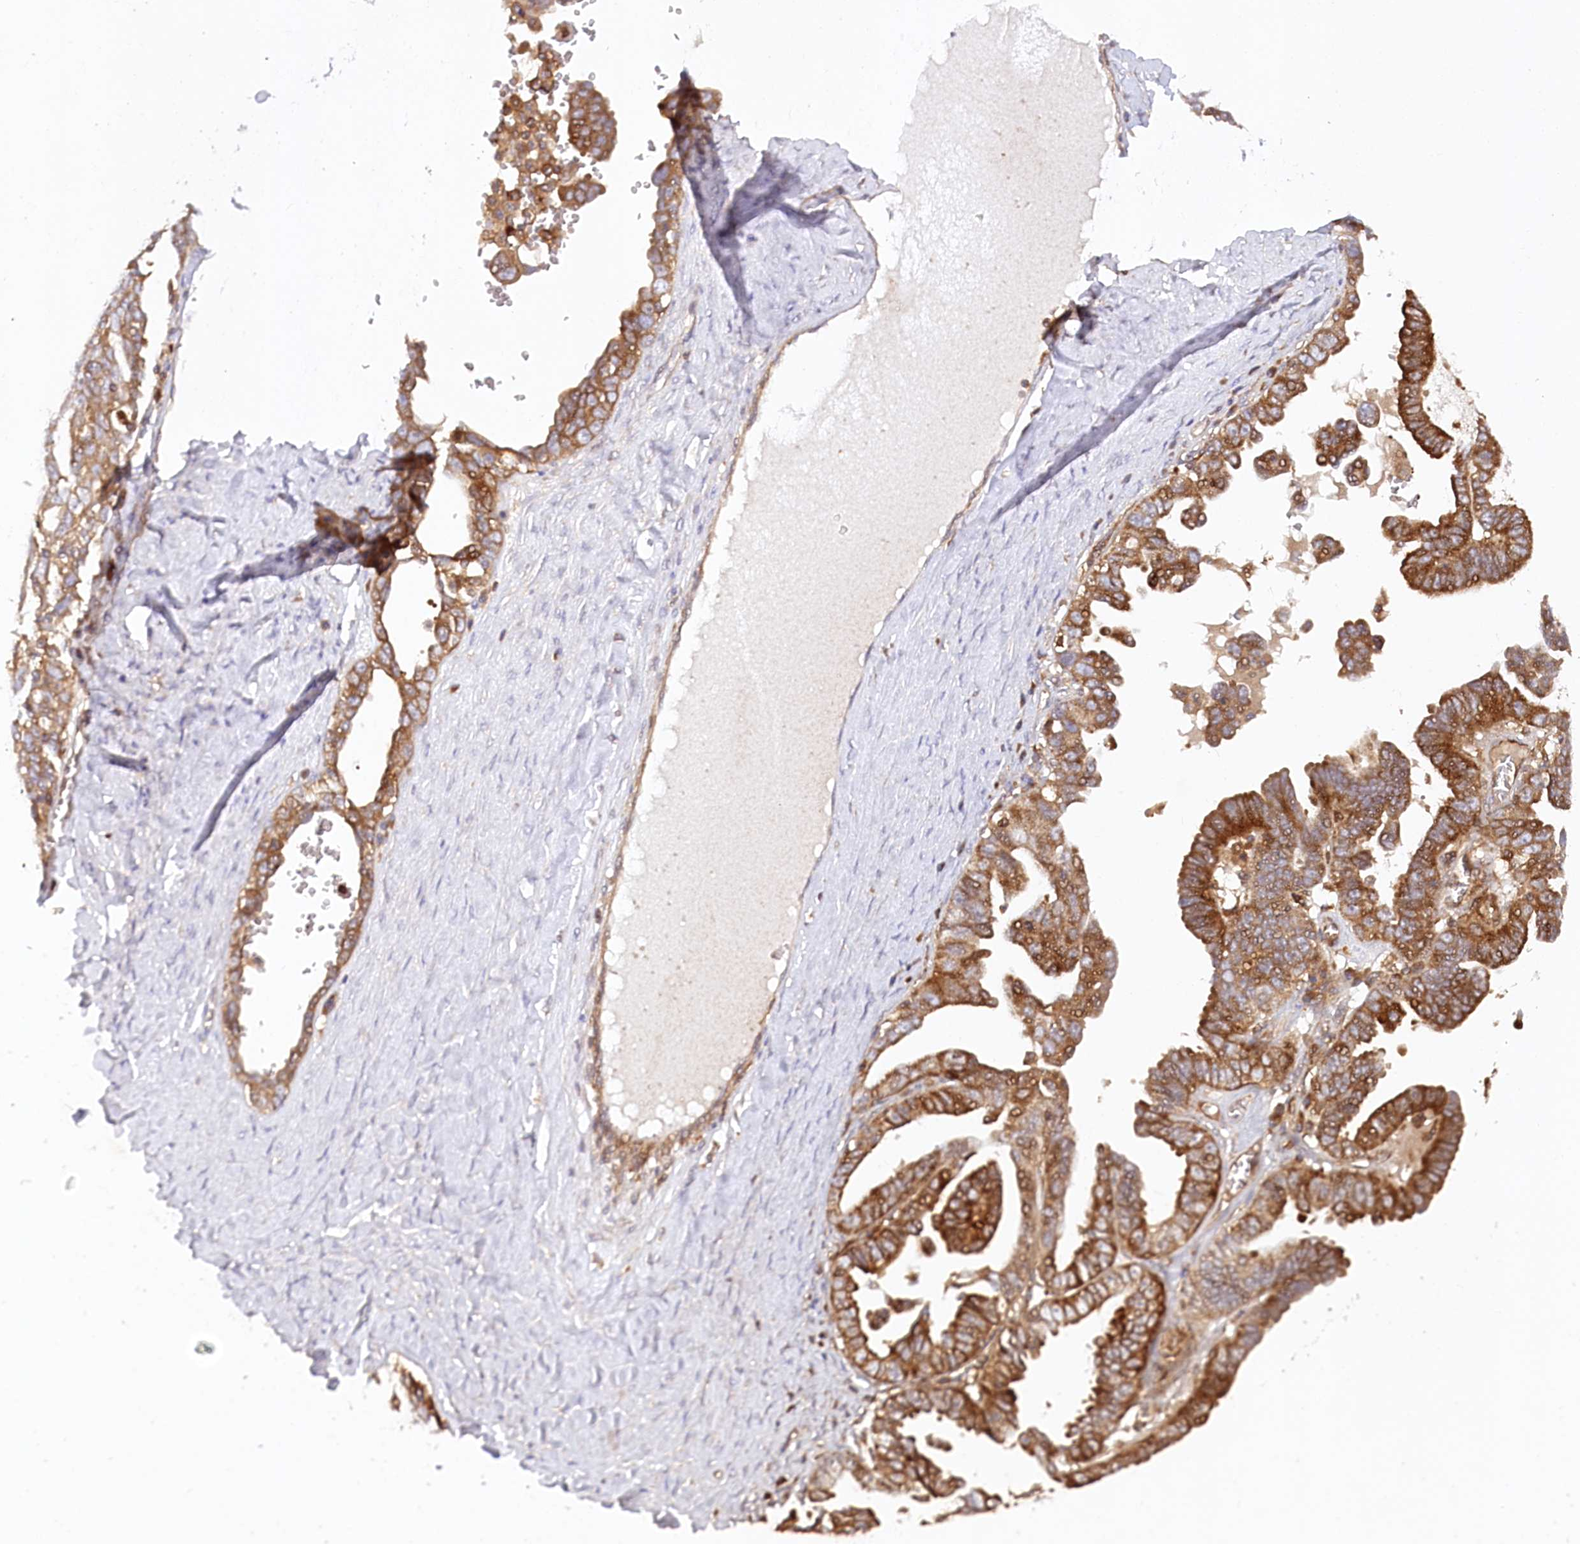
{"staining": {"intensity": "strong", "quantity": ">75%", "location": "cytoplasmic/membranous"}, "tissue": "ovarian cancer", "cell_type": "Tumor cells", "image_type": "cancer", "snomed": [{"axis": "morphology", "description": "Carcinoma, endometroid"}, {"axis": "topography", "description": "Ovary"}], "caption": "This image shows IHC staining of ovarian cancer (endometroid carcinoma), with high strong cytoplasmic/membranous staining in approximately >75% of tumor cells.", "gene": "PAIP2", "patient": {"sex": "female", "age": 62}}